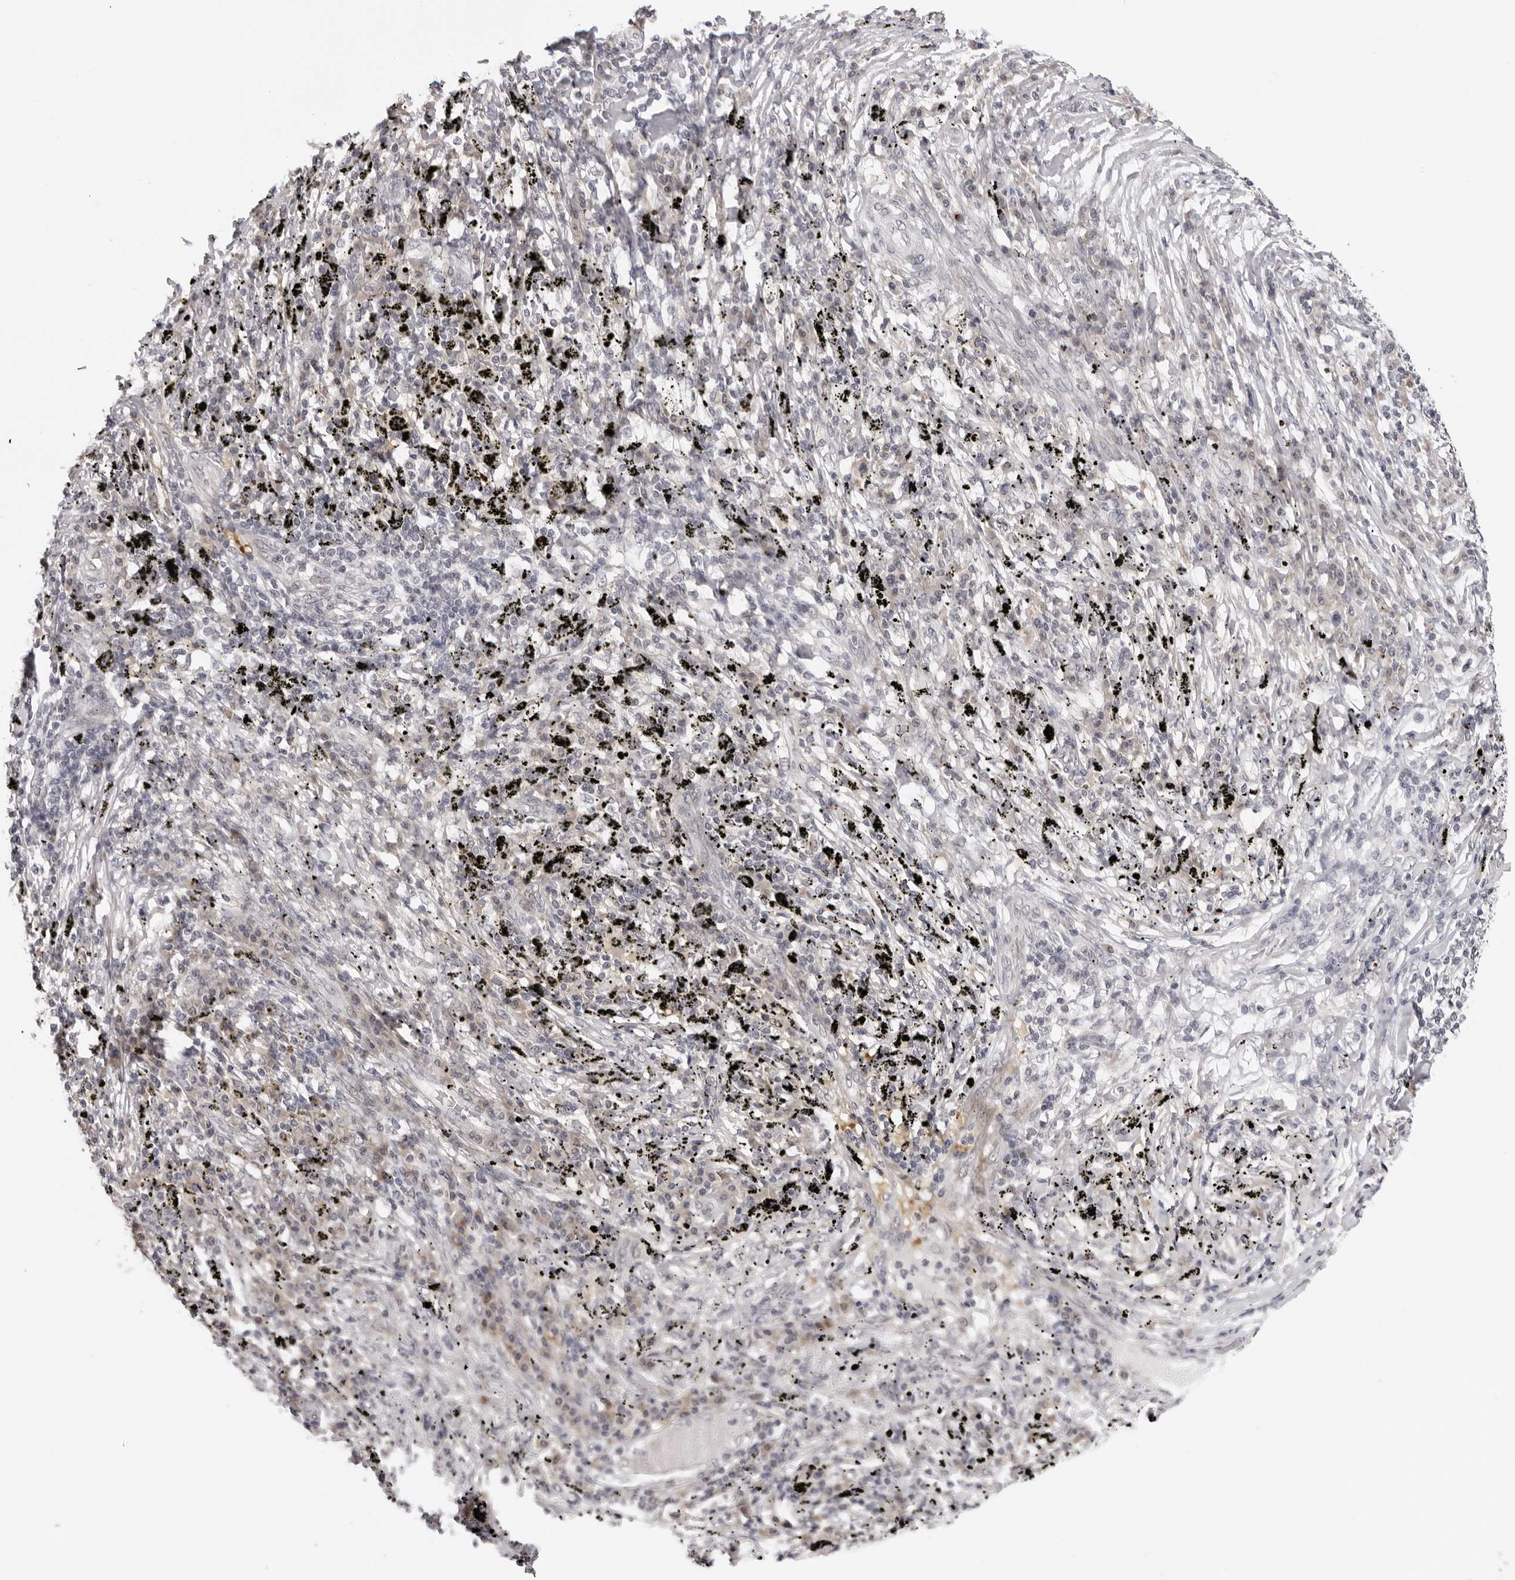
{"staining": {"intensity": "negative", "quantity": "none", "location": "none"}, "tissue": "lung cancer", "cell_type": "Tumor cells", "image_type": "cancer", "snomed": [{"axis": "morphology", "description": "Squamous cell carcinoma, NOS"}, {"axis": "topography", "description": "Lung"}], "caption": "An immunohistochemistry (IHC) photomicrograph of lung squamous cell carcinoma is shown. There is no staining in tumor cells of lung squamous cell carcinoma.", "gene": "PRUNE1", "patient": {"sex": "female", "age": 63}}